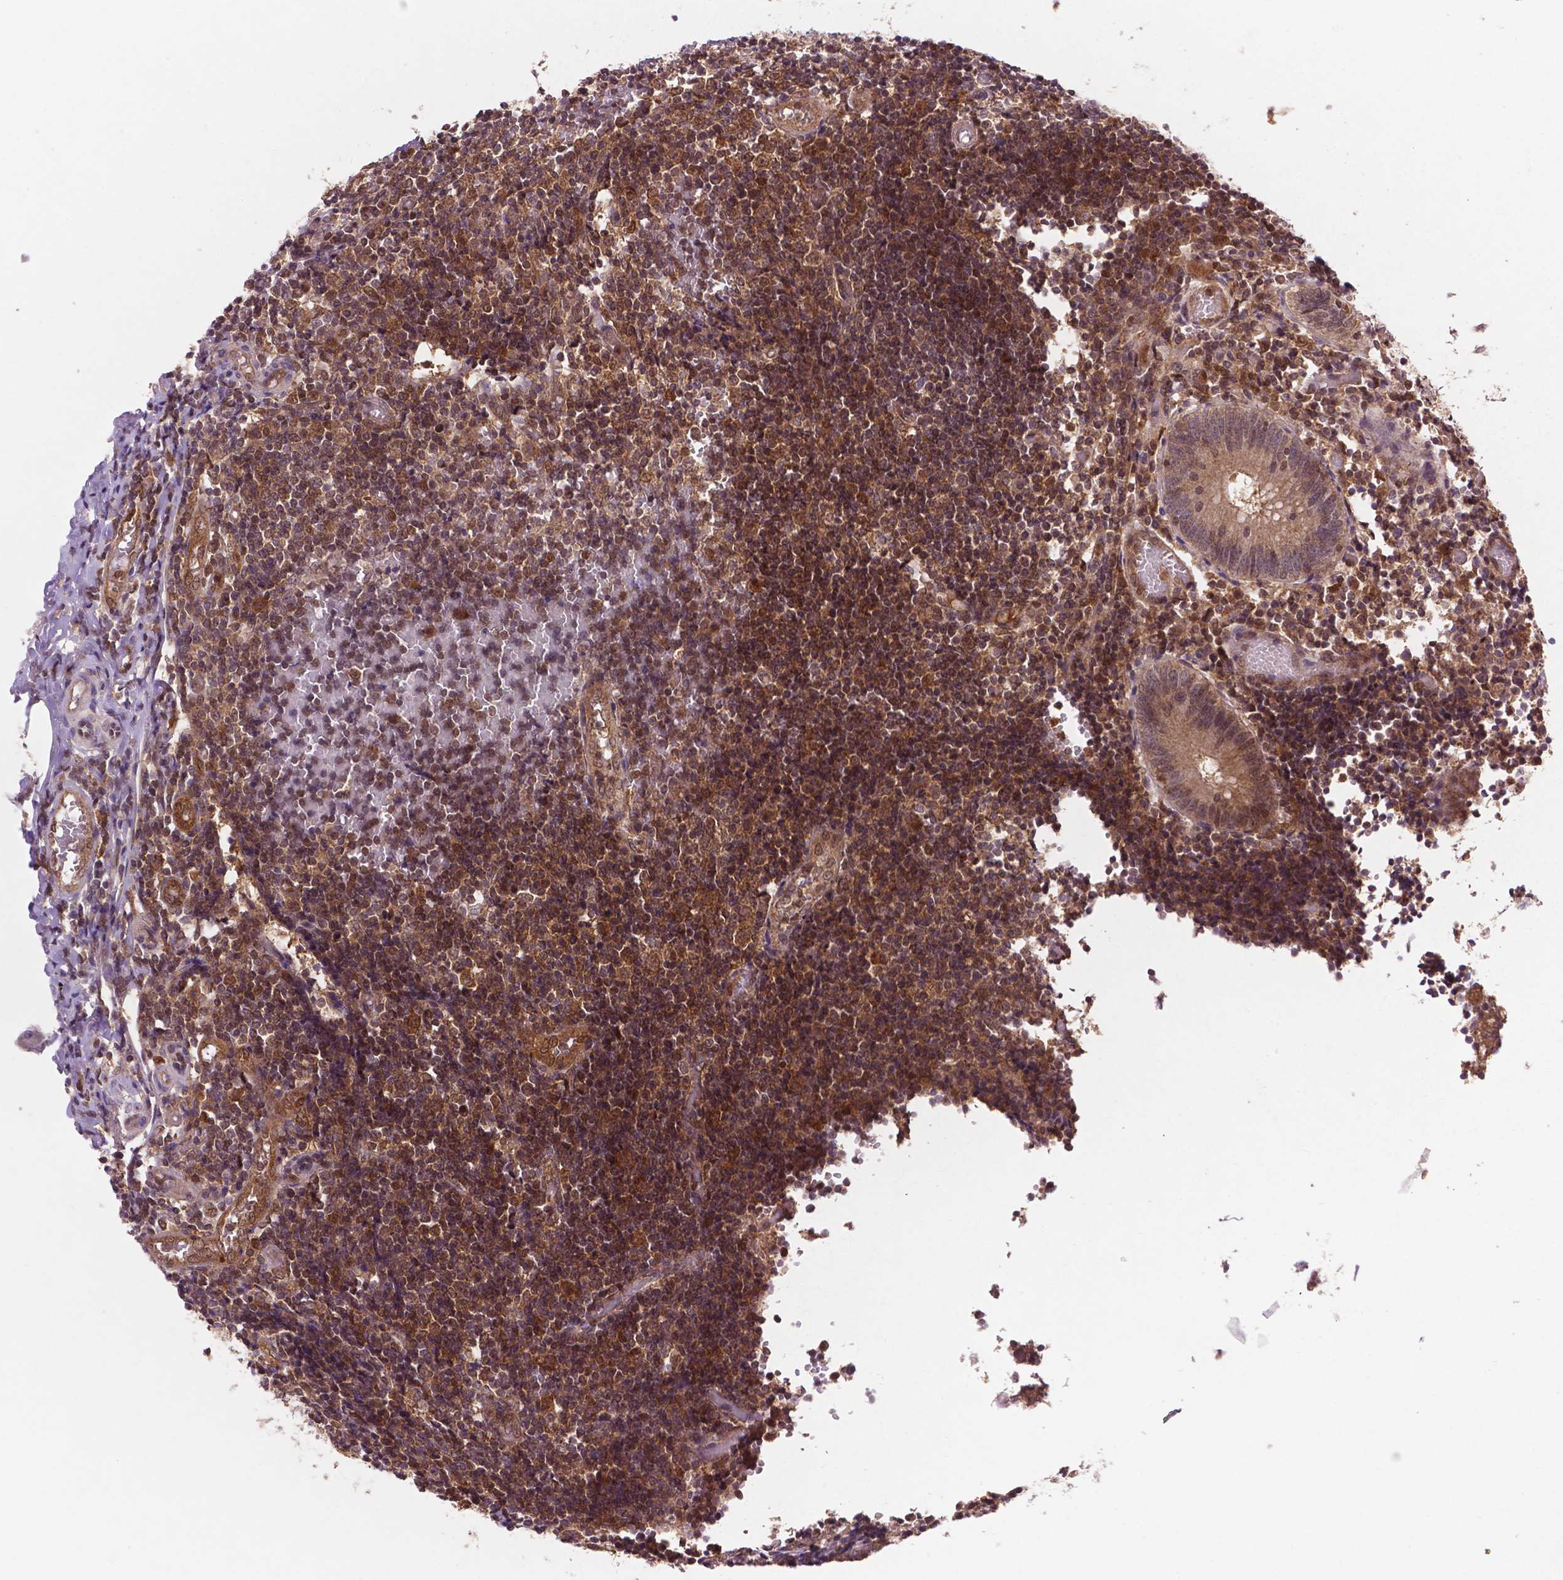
{"staining": {"intensity": "weak", "quantity": ">75%", "location": "cytoplasmic/membranous,nuclear"}, "tissue": "appendix", "cell_type": "Glandular cells", "image_type": "normal", "snomed": [{"axis": "morphology", "description": "Normal tissue, NOS"}, {"axis": "topography", "description": "Appendix"}], "caption": "This micrograph shows immunohistochemistry (IHC) staining of benign appendix, with low weak cytoplasmic/membranous,nuclear positivity in about >75% of glandular cells.", "gene": "UBE2L6", "patient": {"sex": "female", "age": 32}}